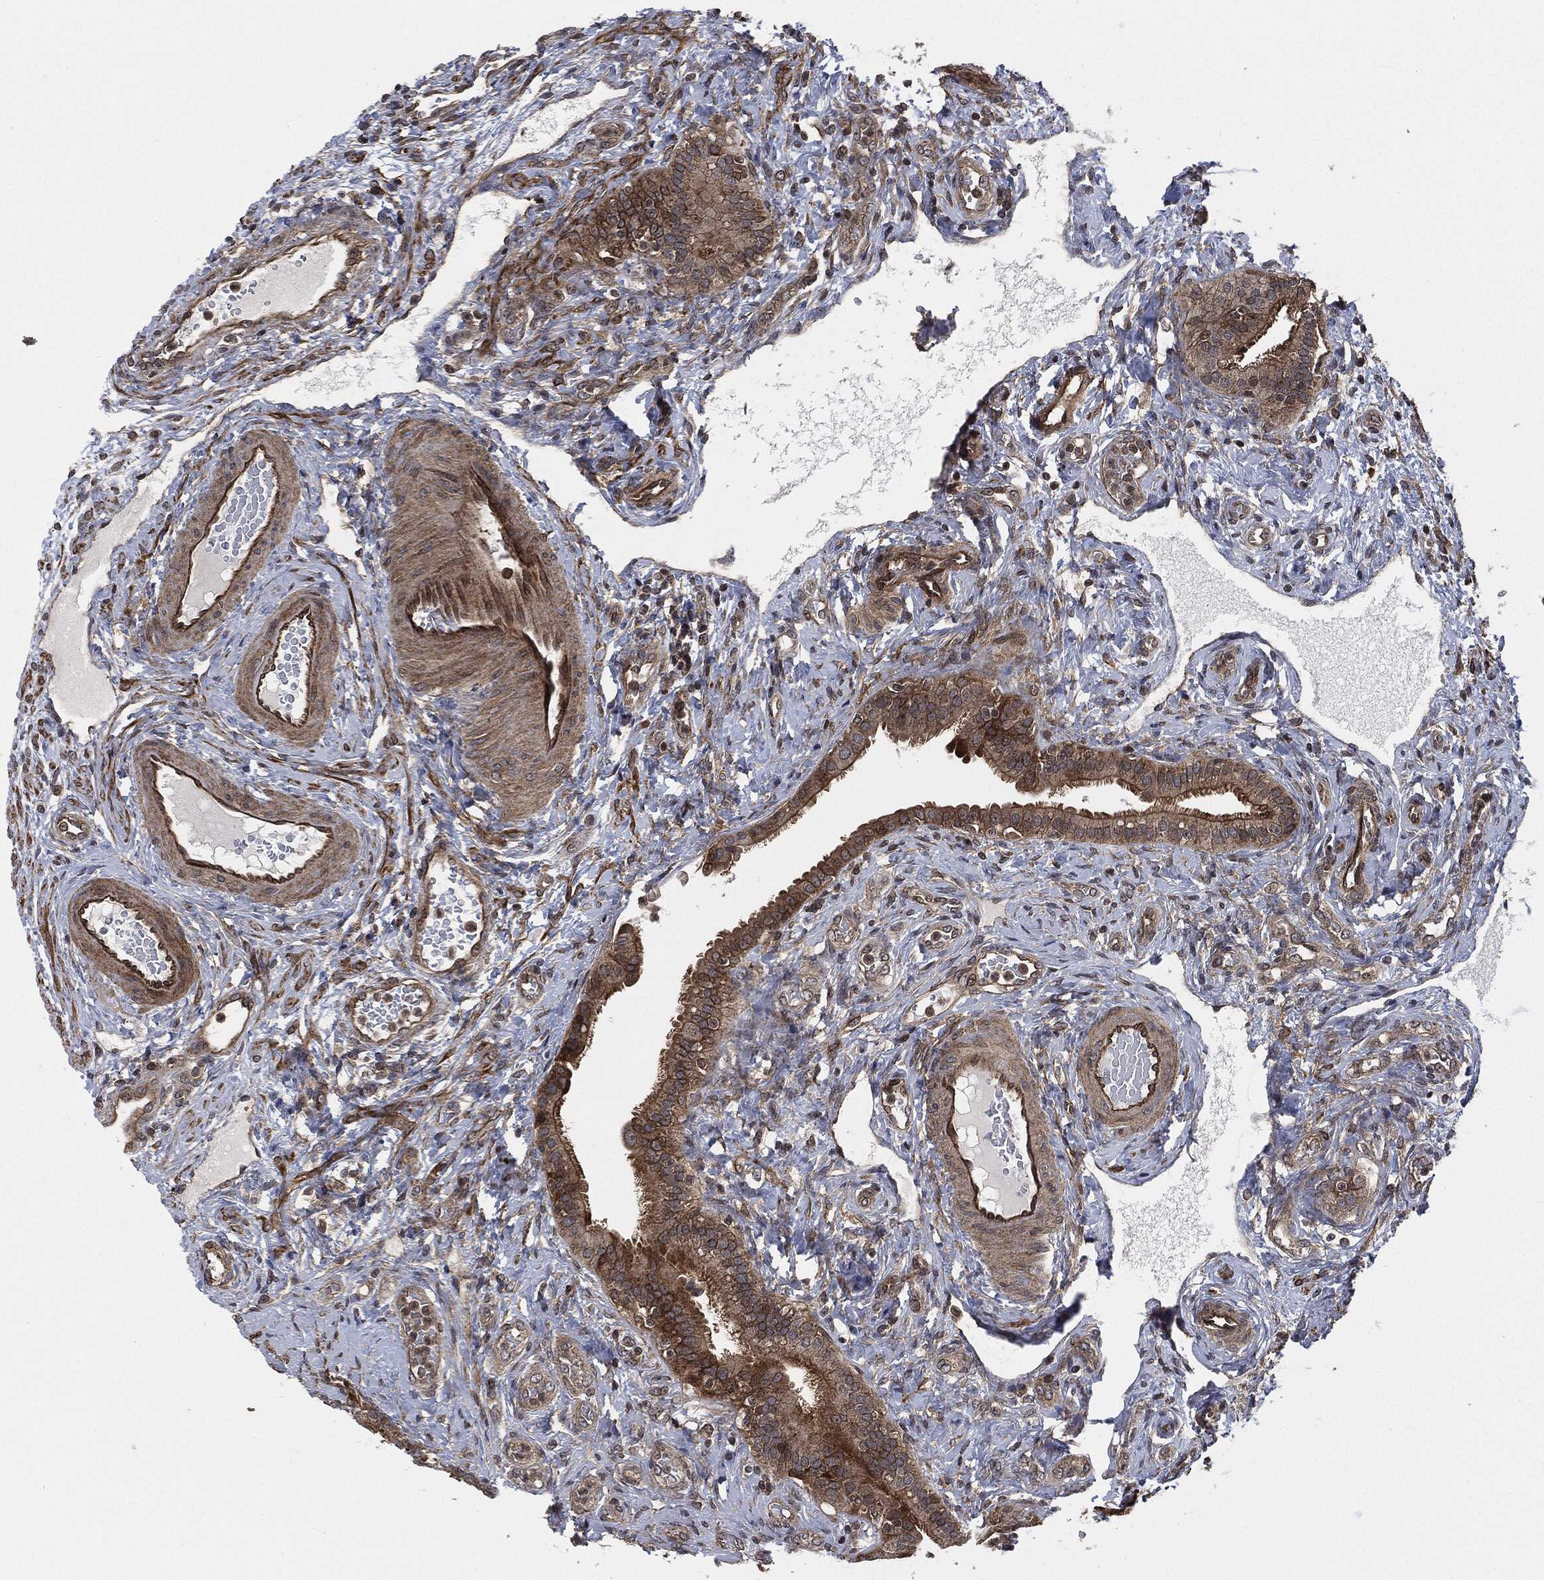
{"staining": {"intensity": "moderate", "quantity": ">75%", "location": "cytoplasmic/membranous"}, "tissue": "fallopian tube", "cell_type": "Glandular cells", "image_type": "normal", "snomed": [{"axis": "morphology", "description": "Normal tissue, NOS"}, {"axis": "topography", "description": "Fallopian tube"}], "caption": "Immunohistochemical staining of benign fallopian tube shows moderate cytoplasmic/membranous protein staining in about >75% of glandular cells. (Brightfield microscopy of DAB IHC at high magnification).", "gene": "HRAS", "patient": {"sex": "female", "age": 41}}